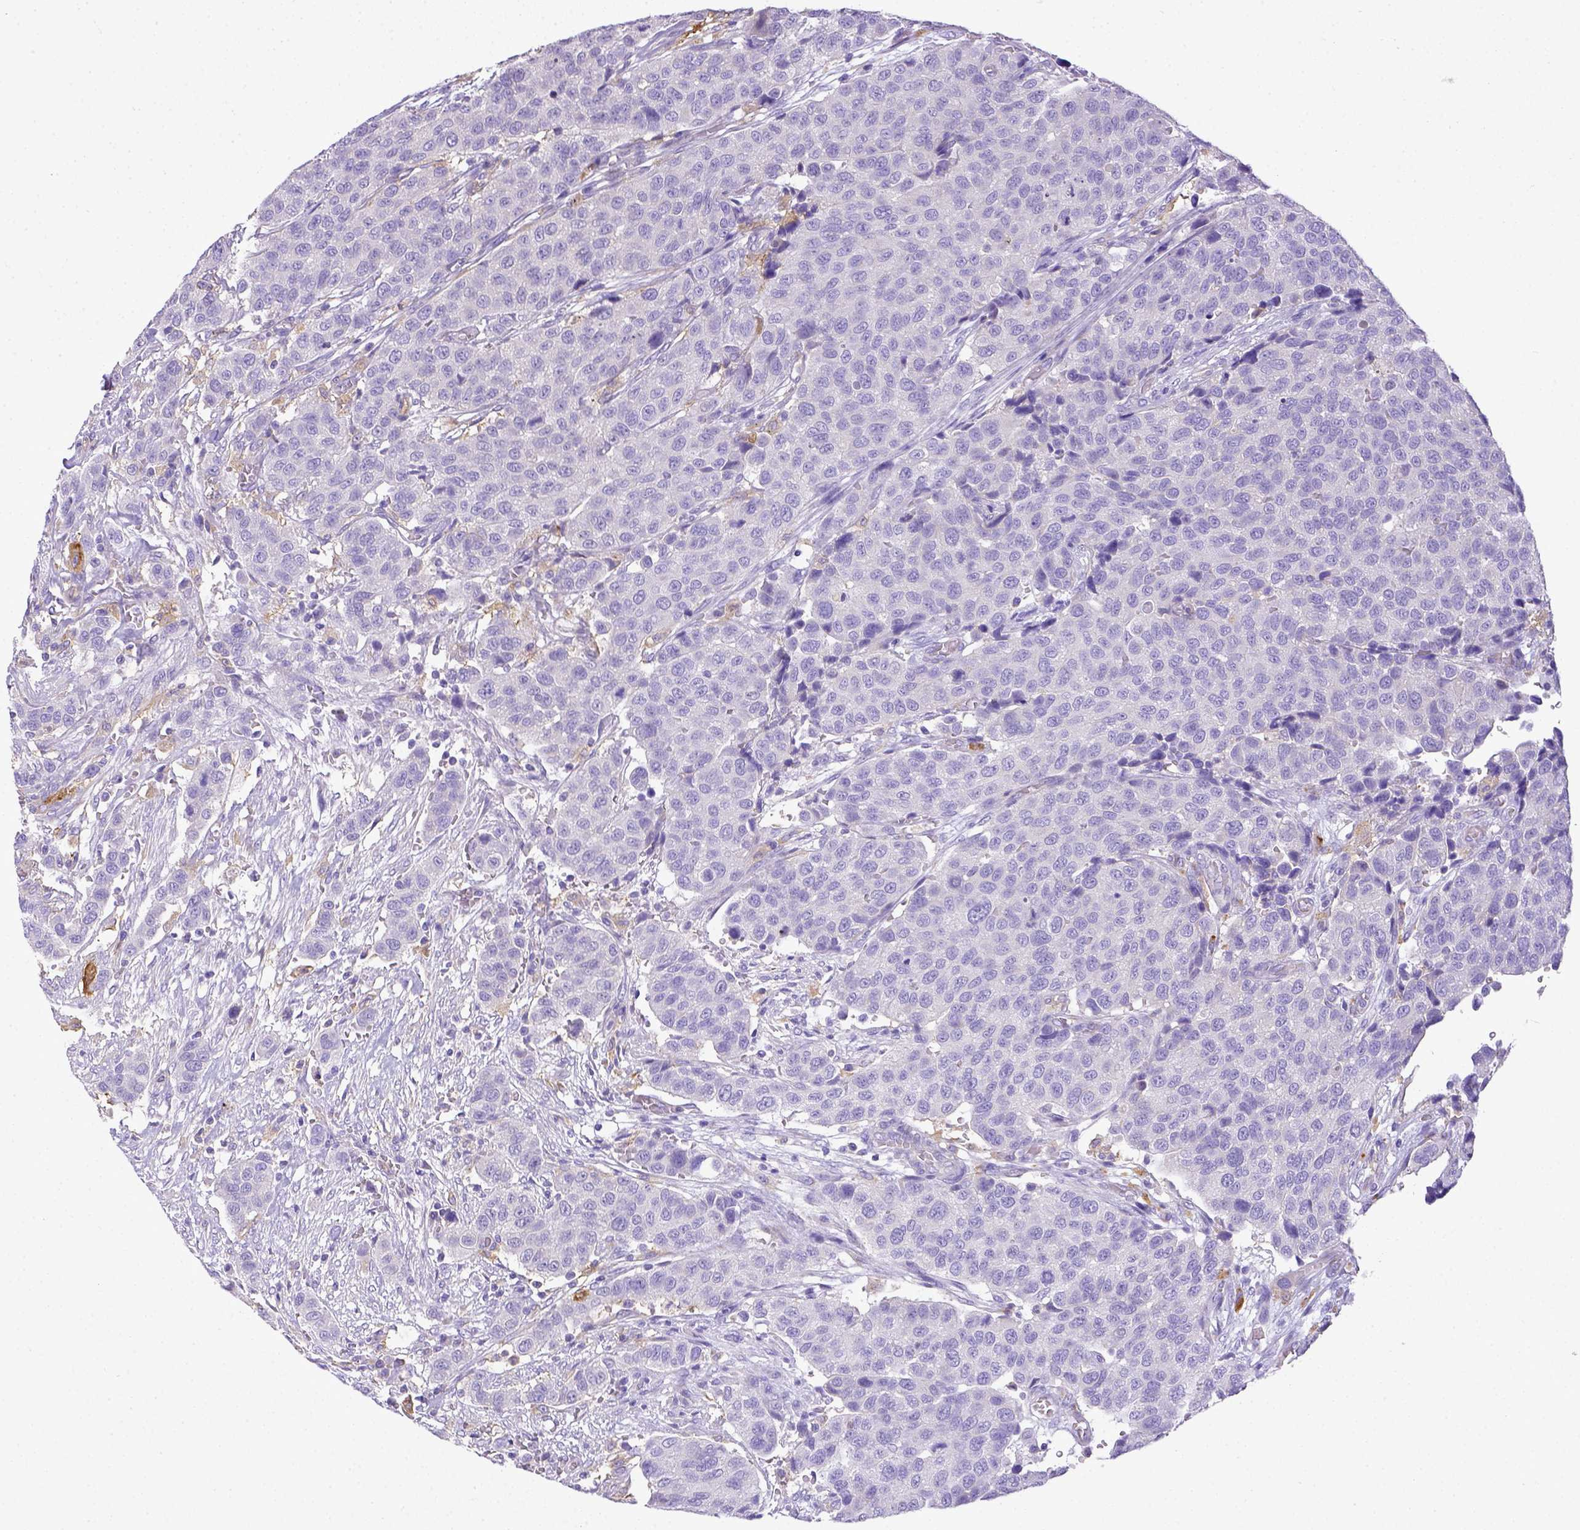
{"staining": {"intensity": "negative", "quantity": "none", "location": "none"}, "tissue": "urothelial cancer", "cell_type": "Tumor cells", "image_type": "cancer", "snomed": [{"axis": "morphology", "description": "Urothelial carcinoma, High grade"}, {"axis": "topography", "description": "Urinary bladder"}], "caption": "High power microscopy histopathology image of an immunohistochemistry (IHC) histopathology image of urothelial cancer, revealing no significant expression in tumor cells.", "gene": "CD40", "patient": {"sex": "female", "age": 58}}